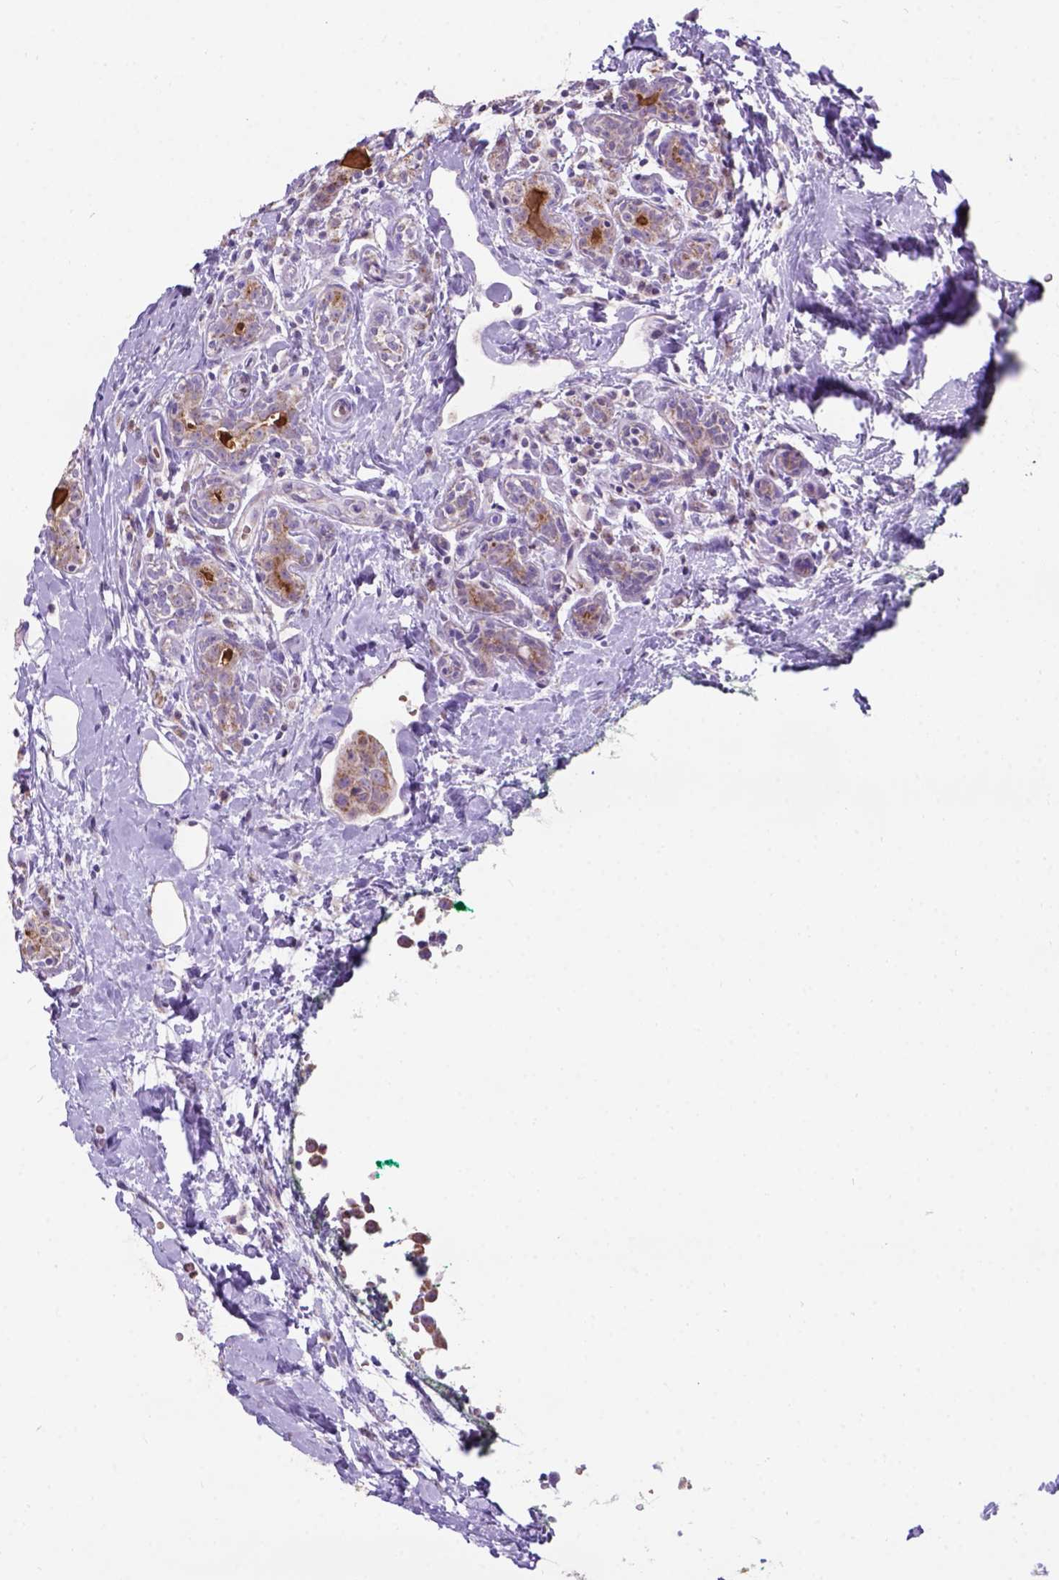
{"staining": {"intensity": "weak", "quantity": ">75%", "location": "cytoplasmic/membranous"}, "tissue": "breast cancer", "cell_type": "Tumor cells", "image_type": "cancer", "snomed": [{"axis": "morphology", "description": "Duct carcinoma"}, {"axis": "topography", "description": "Breast"}], "caption": "Immunohistochemical staining of intraductal carcinoma (breast) shows low levels of weak cytoplasmic/membranous protein staining in about >75% of tumor cells. The protein is stained brown, and the nuclei are stained in blue (DAB IHC with brightfield microscopy, high magnification).", "gene": "L2HGDH", "patient": {"sex": "female", "age": 43}}